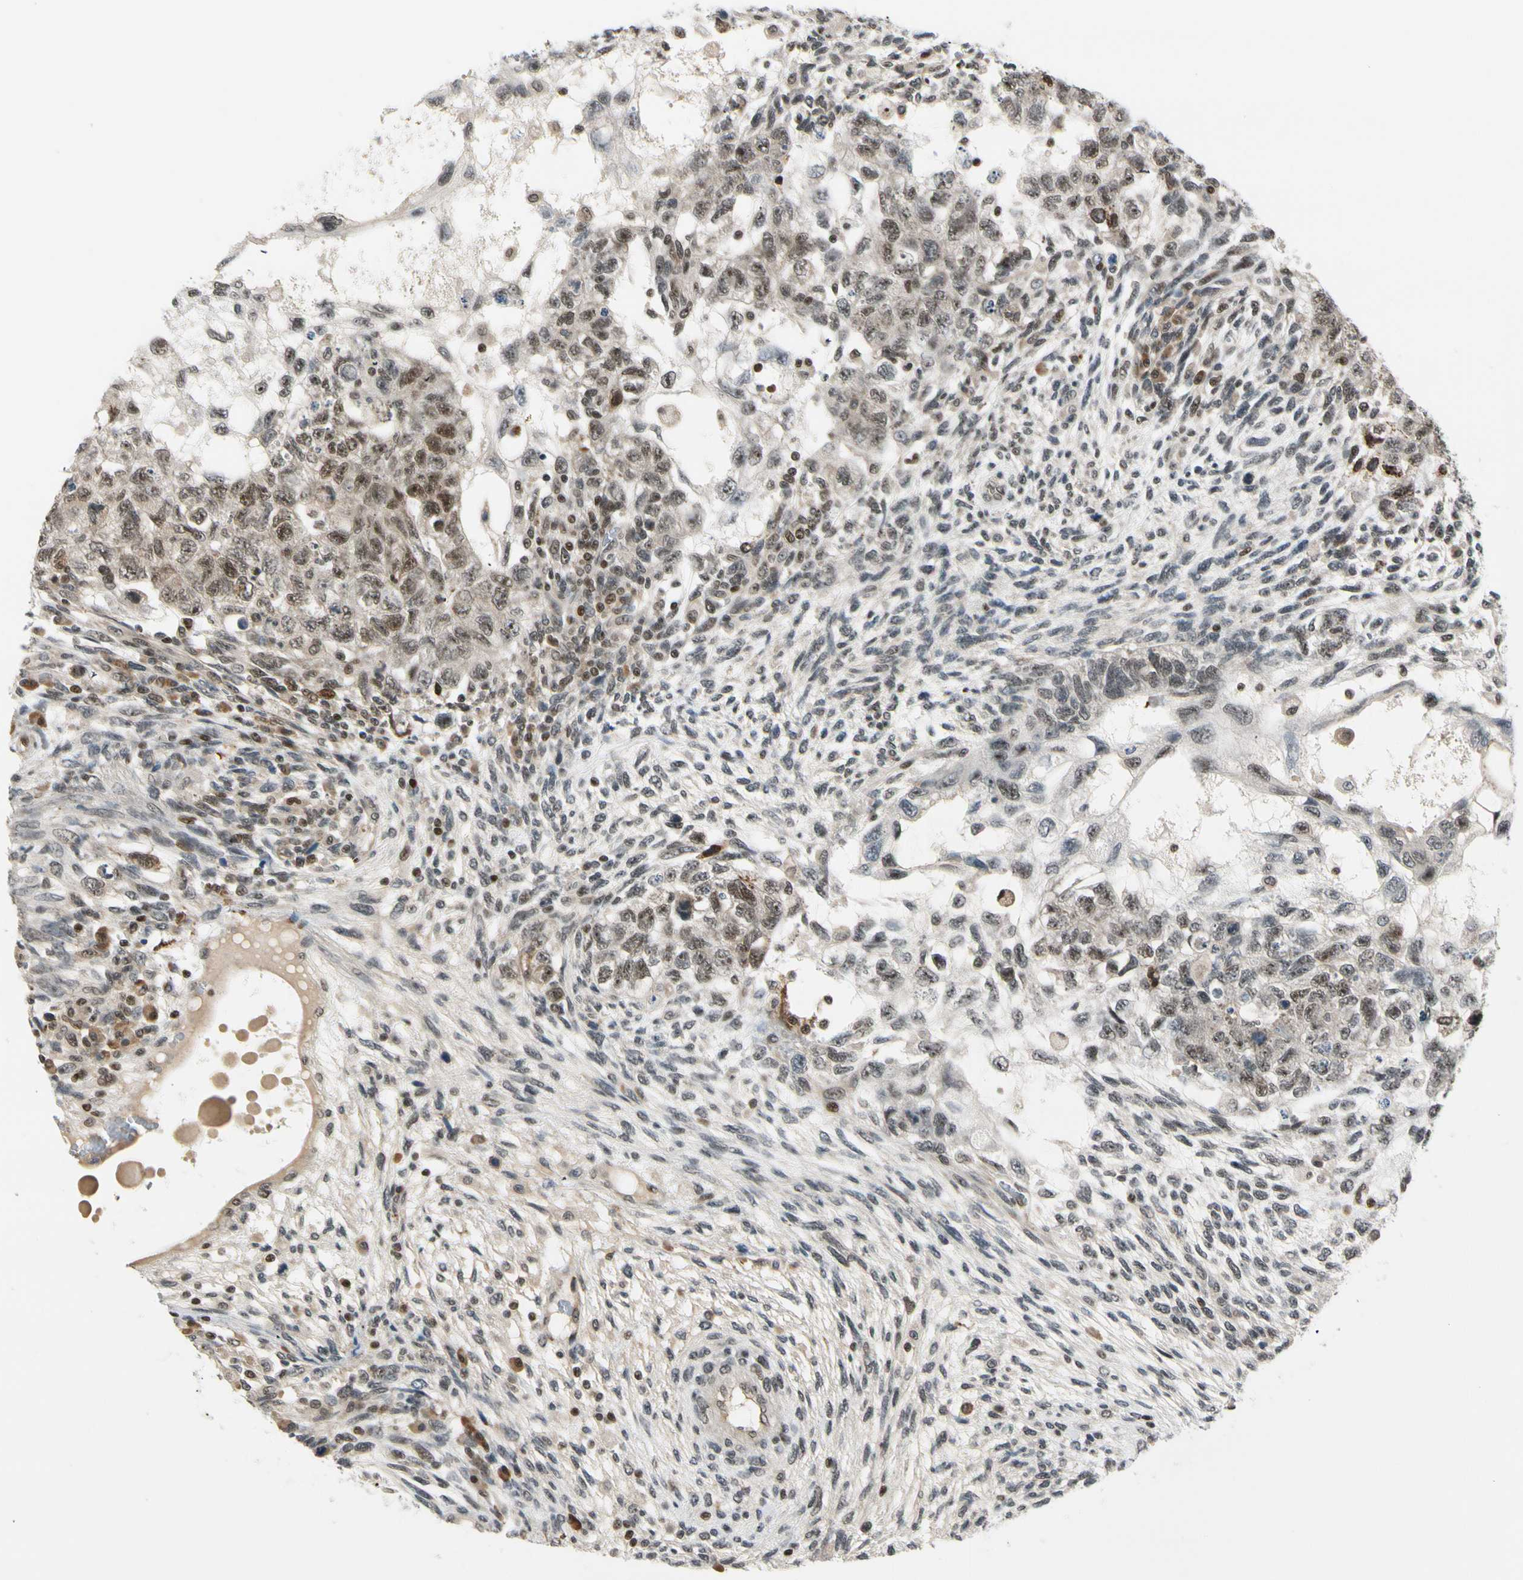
{"staining": {"intensity": "moderate", "quantity": ">75%", "location": "cytoplasmic/membranous,nuclear"}, "tissue": "testis cancer", "cell_type": "Tumor cells", "image_type": "cancer", "snomed": [{"axis": "morphology", "description": "Normal tissue, NOS"}, {"axis": "morphology", "description": "Carcinoma, Embryonal, NOS"}, {"axis": "topography", "description": "Testis"}], "caption": "Testis embryonal carcinoma stained for a protein (brown) demonstrates moderate cytoplasmic/membranous and nuclear positive positivity in about >75% of tumor cells.", "gene": "DAXX", "patient": {"sex": "male", "age": 36}}